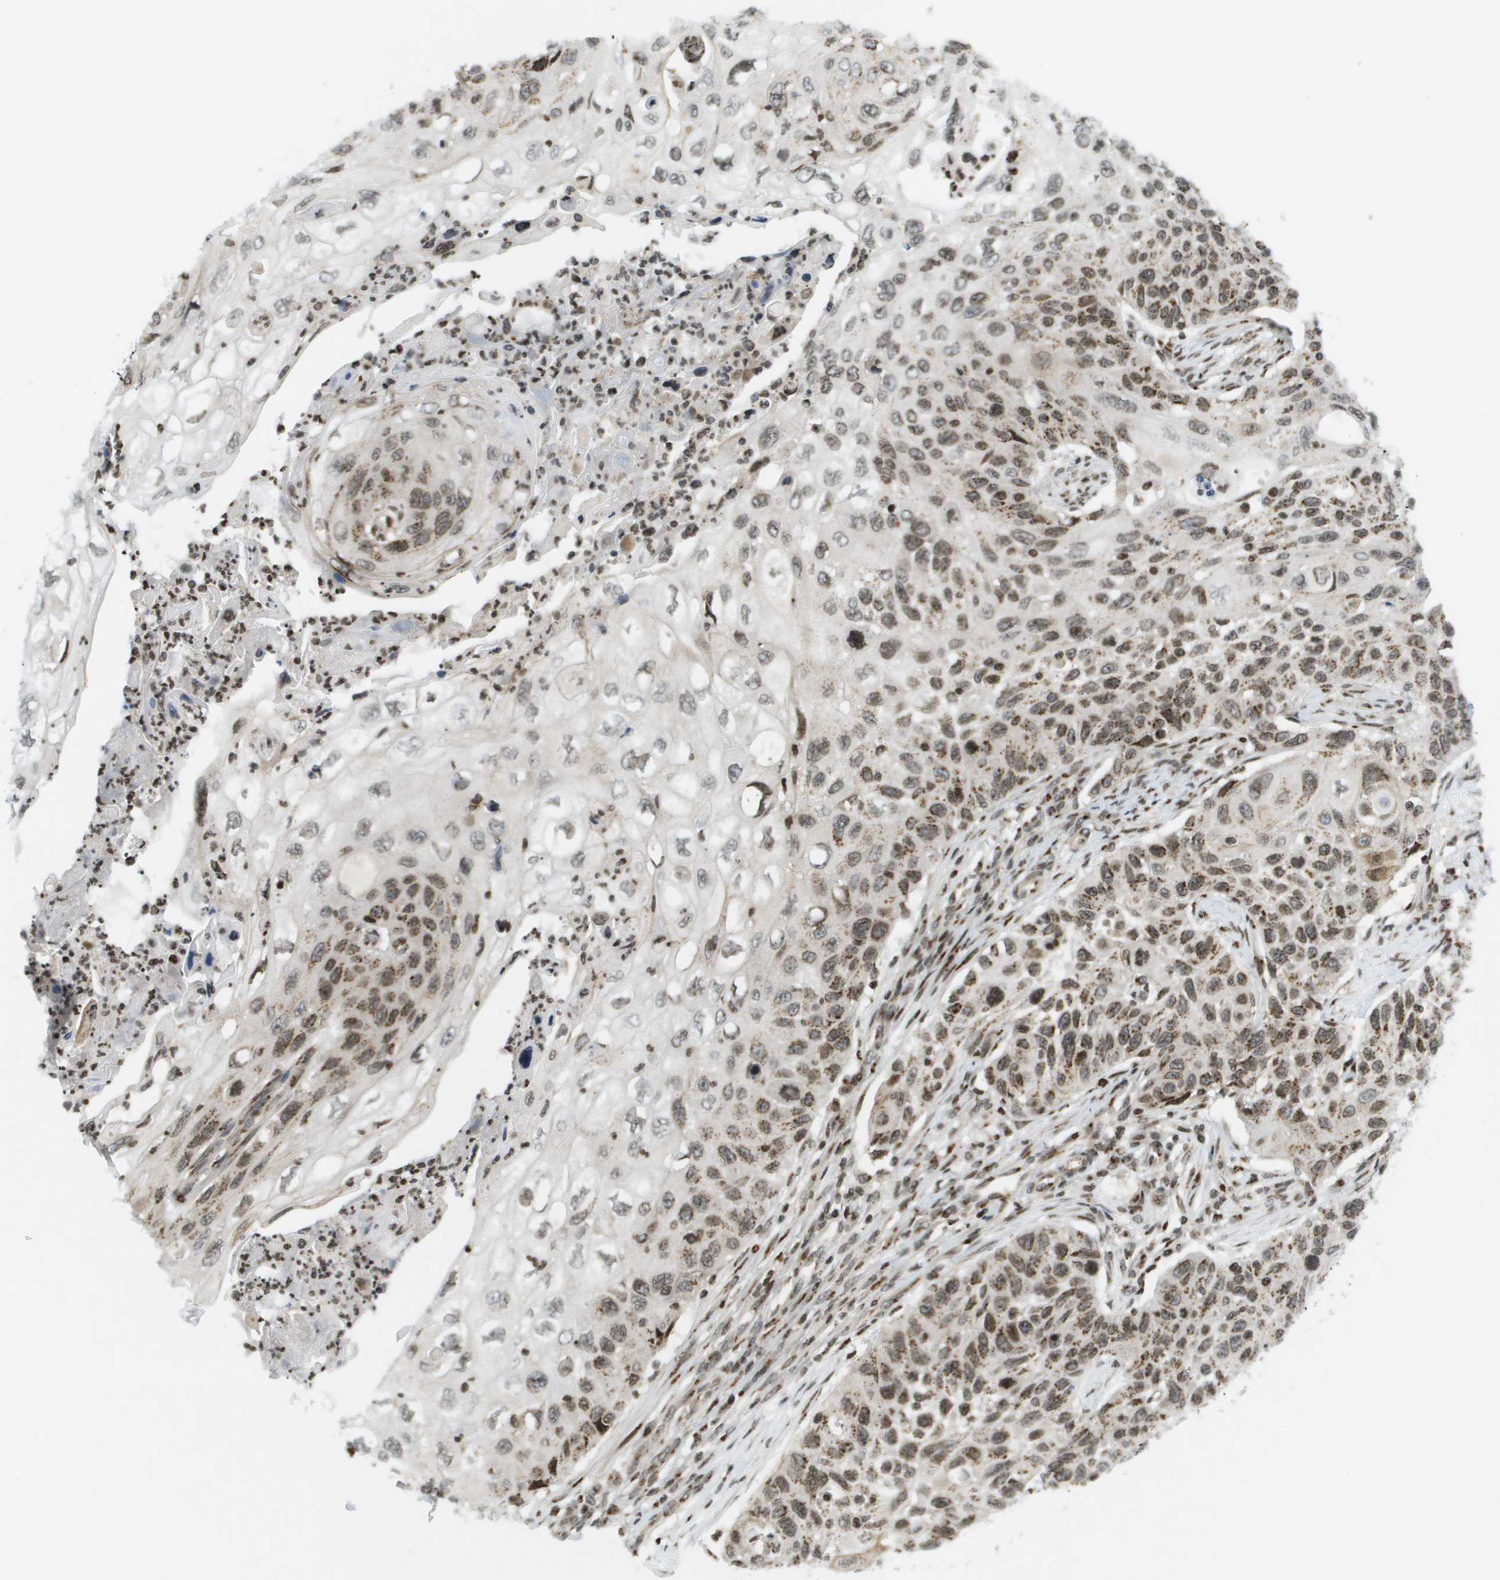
{"staining": {"intensity": "moderate", "quantity": ">75%", "location": "cytoplasmic/membranous,nuclear"}, "tissue": "cervical cancer", "cell_type": "Tumor cells", "image_type": "cancer", "snomed": [{"axis": "morphology", "description": "Squamous cell carcinoma, NOS"}, {"axis": "topography", "description": "Cervix"}], "caption": "Squamous cell carcinoma (cervical) stained for a protein (brown) reveals moderate cytoplasmic/membranous and nuclear positive staining in about >75% of tumor cells.", "gene": "EVC", "patient": {"sex": "female", "age": 70}}